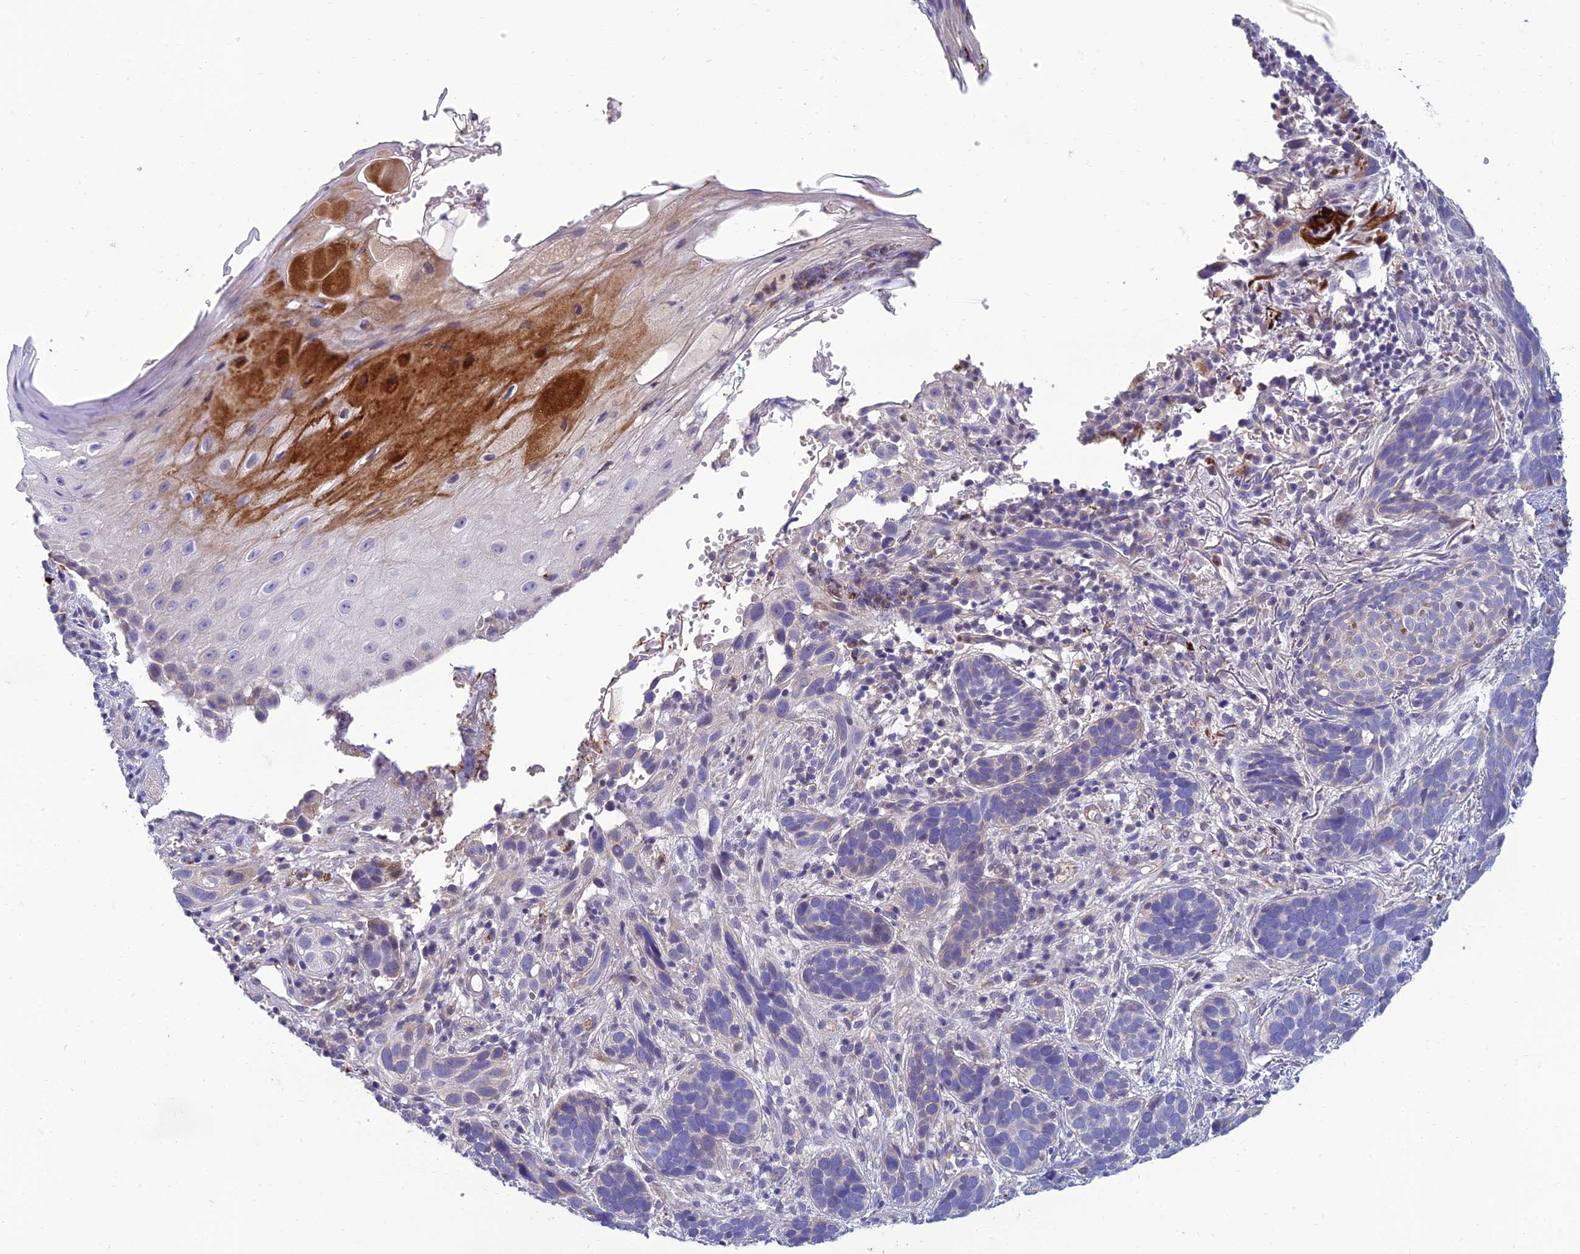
{"staining": {"intensity": "negative", "quantity": "none", "location": "none"}, "tissue": "skin cancer", "cell_type": "Tumor cells", "image_type": "cancer", "snomed": [{"axis": "morphology", "description": "Basal cell carcinoma"}, {"axis": "topography", "description": "Skin"}], "caption": "Tumor cells are negative for brown protein staining in skin cancer (basal cell carcinoma).", "gene": "IRAK3", "patient": {"sex": "male", "age": 71}}